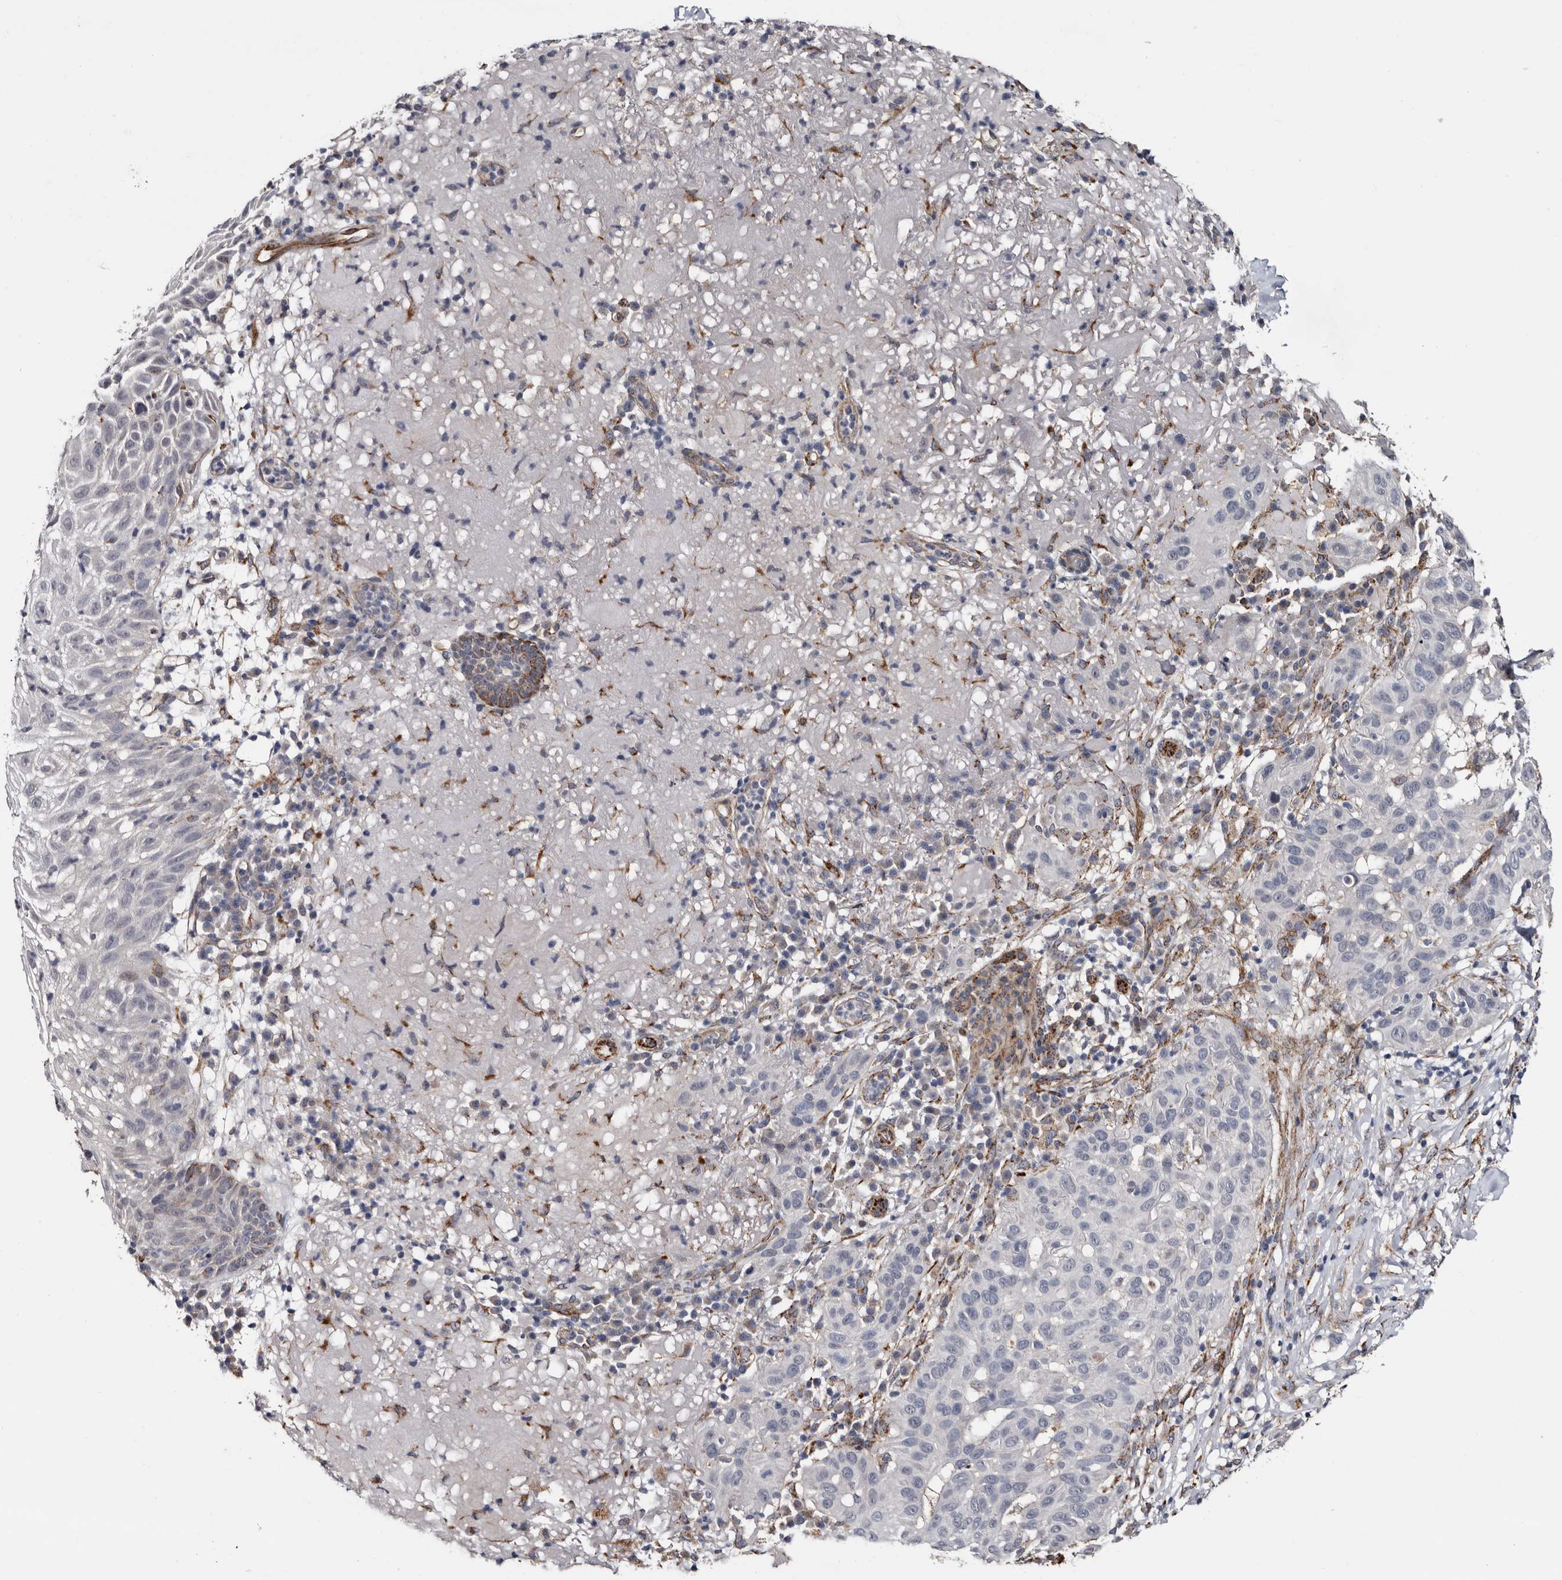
{"staining": {"intensity": "negative", "quantity": "none", "location": "none"}, "tissue": "skin cancer", "cell_type": "Tumor cells", "image_type": "cancer", "snomed": [{"axis": "morphology", "description": "Normal tissue, NOS"}, {"axis": "morphology", "description": "Squamous cell carcinoma, NOS"}, {"axis": "topography", "description": "Skin"}], "caption": "The histopathology image reveals no staining of tumor cells in skin cancer.", "gene": "ARMCX2", "patient": {"sex": "female", "age": 96}}